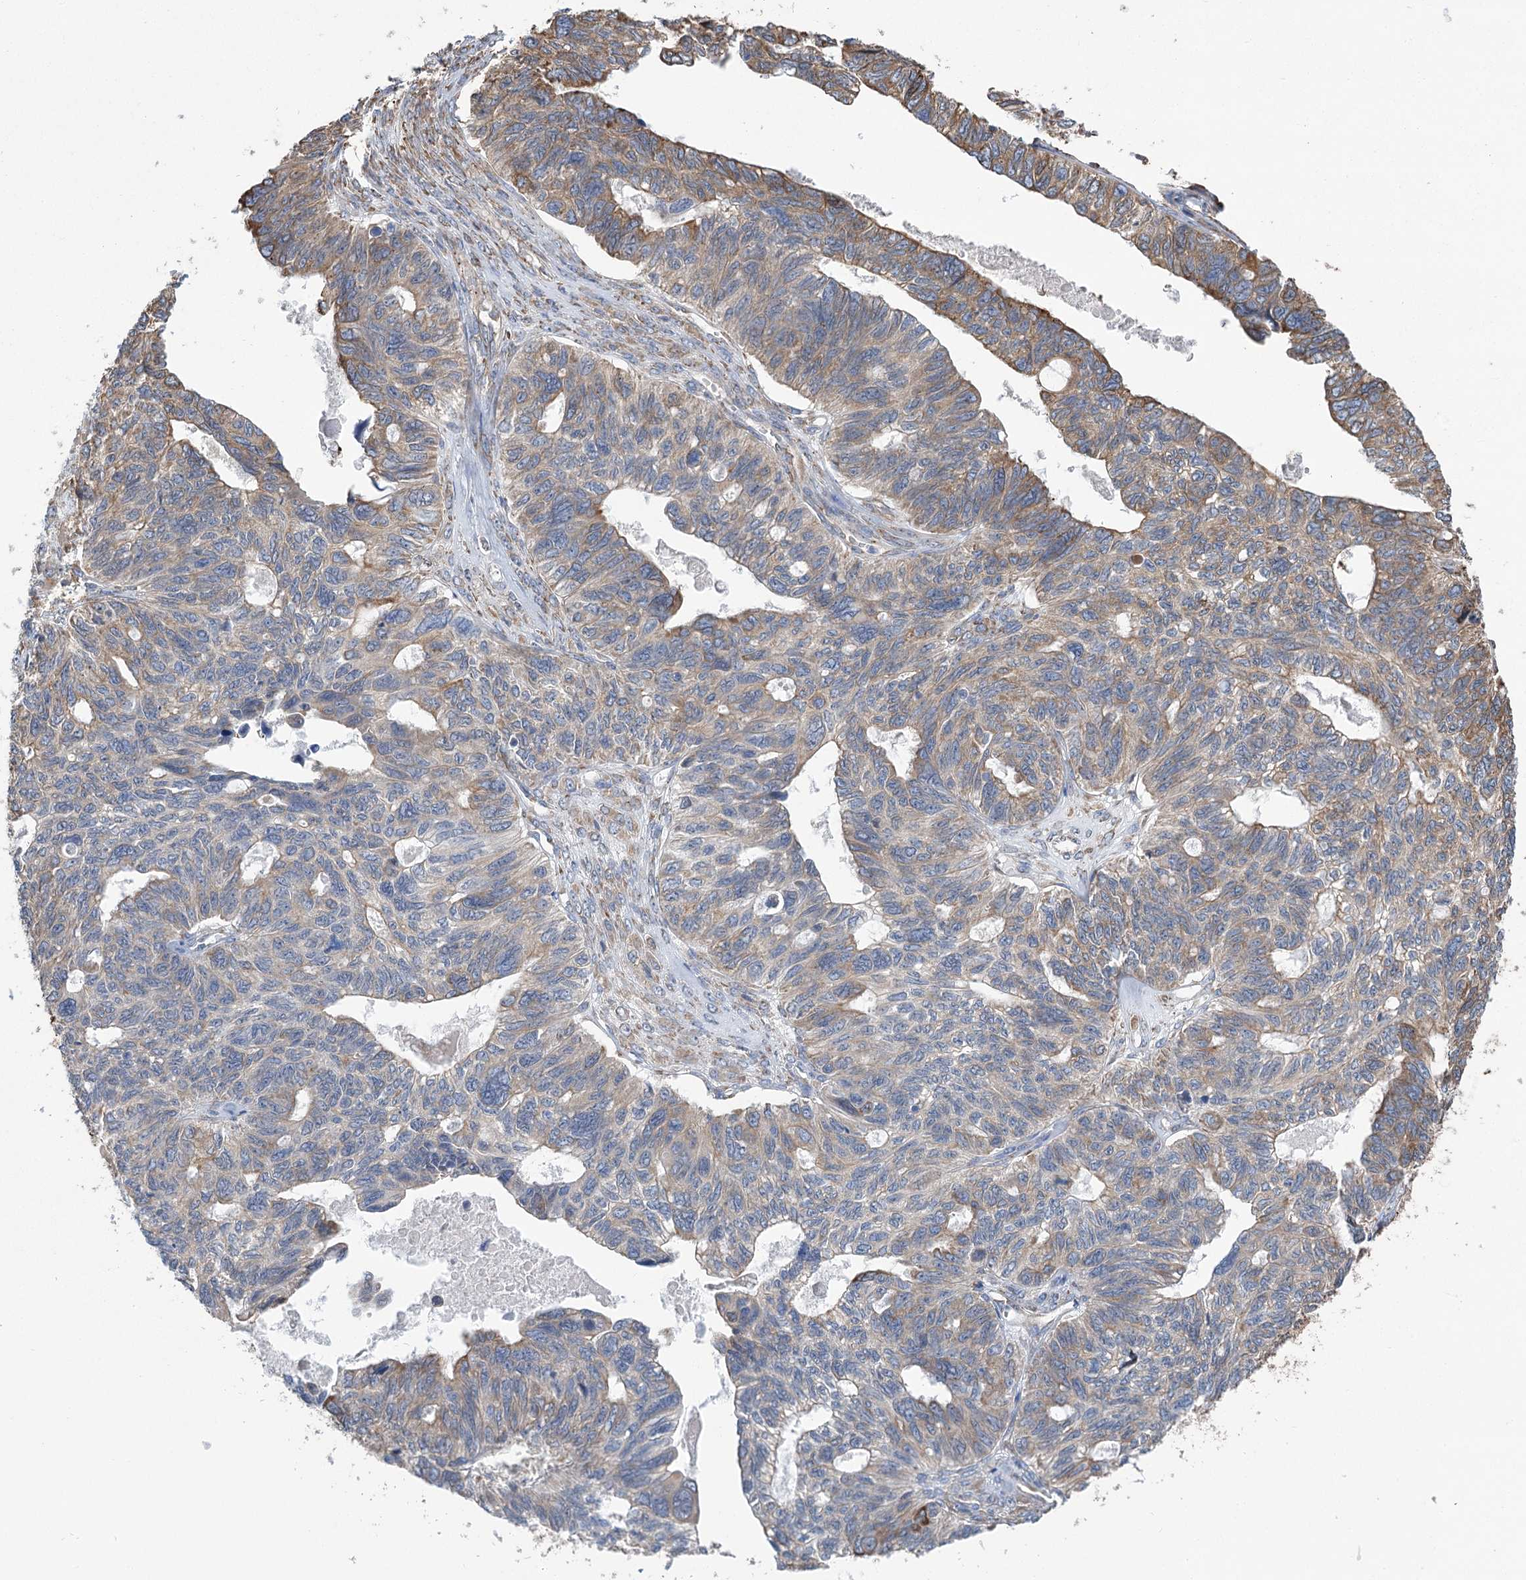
{"staining": {"intensity": "moderate", "quantity": "<25%", "location": "cytoplasmic/membranous"}, "tissue": "ovarian cancer", "cell_type": "Tumor cells", "image_type": "cancer", "snomed": [{"axis": "morphology", "description": "Cystadenocarcinoma, serous, NOS"}, {"axis": "topography", "description": "Ovary"}], "caption": "The image demonstrates staining of serous cystadenocarcinoma (ovarian), revealing moderate cytoplasmic/membranous protein expression (brown color) within tumor cells.", "gene": "METTL24", "patient": {"sex": "female", "age": 79}}